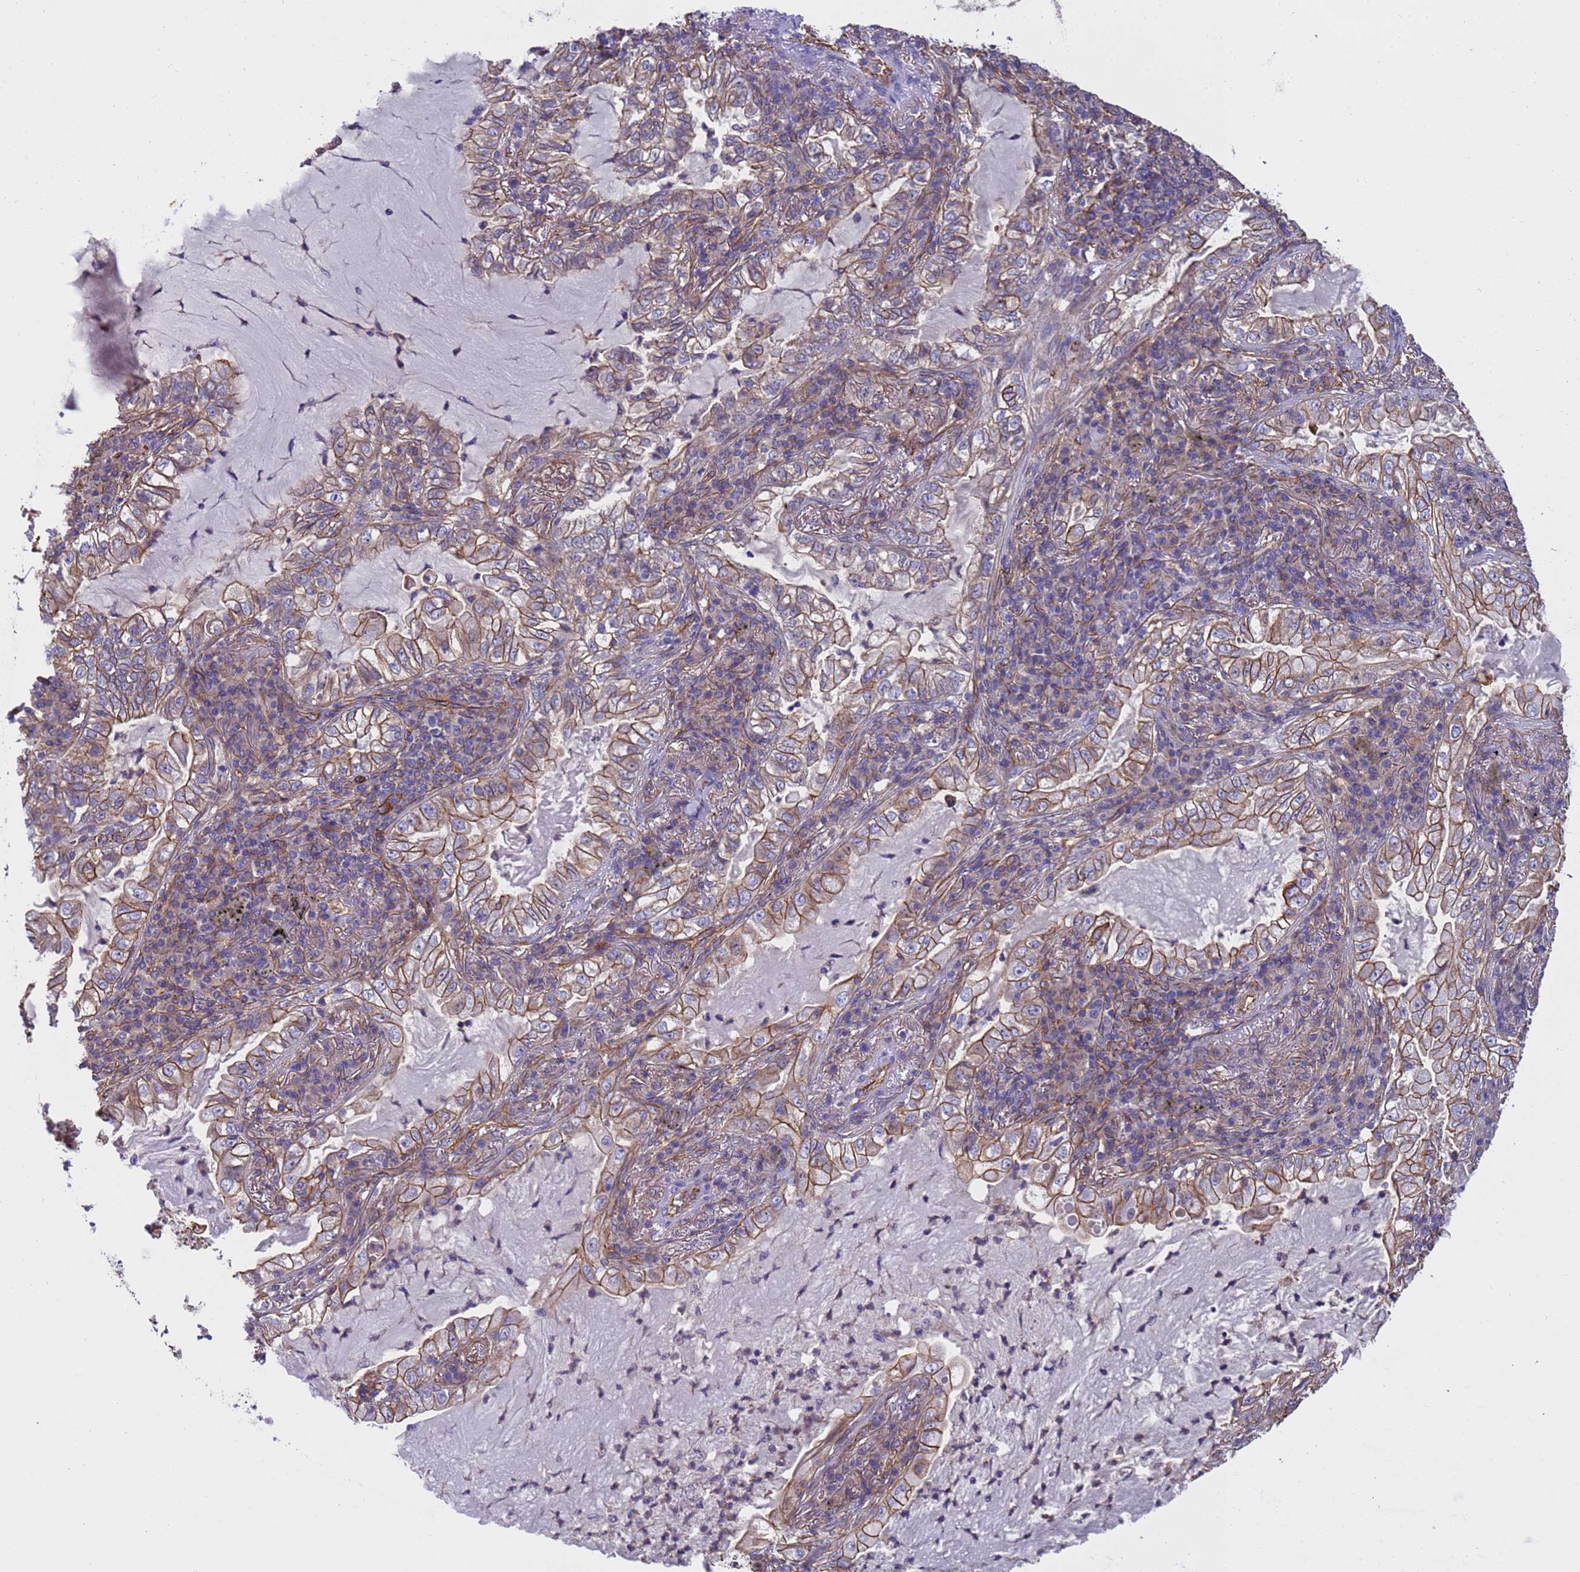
{"staining": {"intensity": "moderate", "quantity": "25%-75%", "location": "cytoplasmic/membranous"}, "tissue": "lung cancer", "cell_type": "Tumor cells", "image_type": "cancer", "snomed": [{"axis": "morphology", "description": "Adenocarcinoma, NOS"}, {"axis": "topography", "description": "Lung"}], "caption": "A micrograph of adenocarcinoma (lung) stained for a protein reveals moderate cytoplasmic/membranous brown staining in tumor cells.", "gene": "ZNF248", "patient": {"sex": "female", "age": 73}}